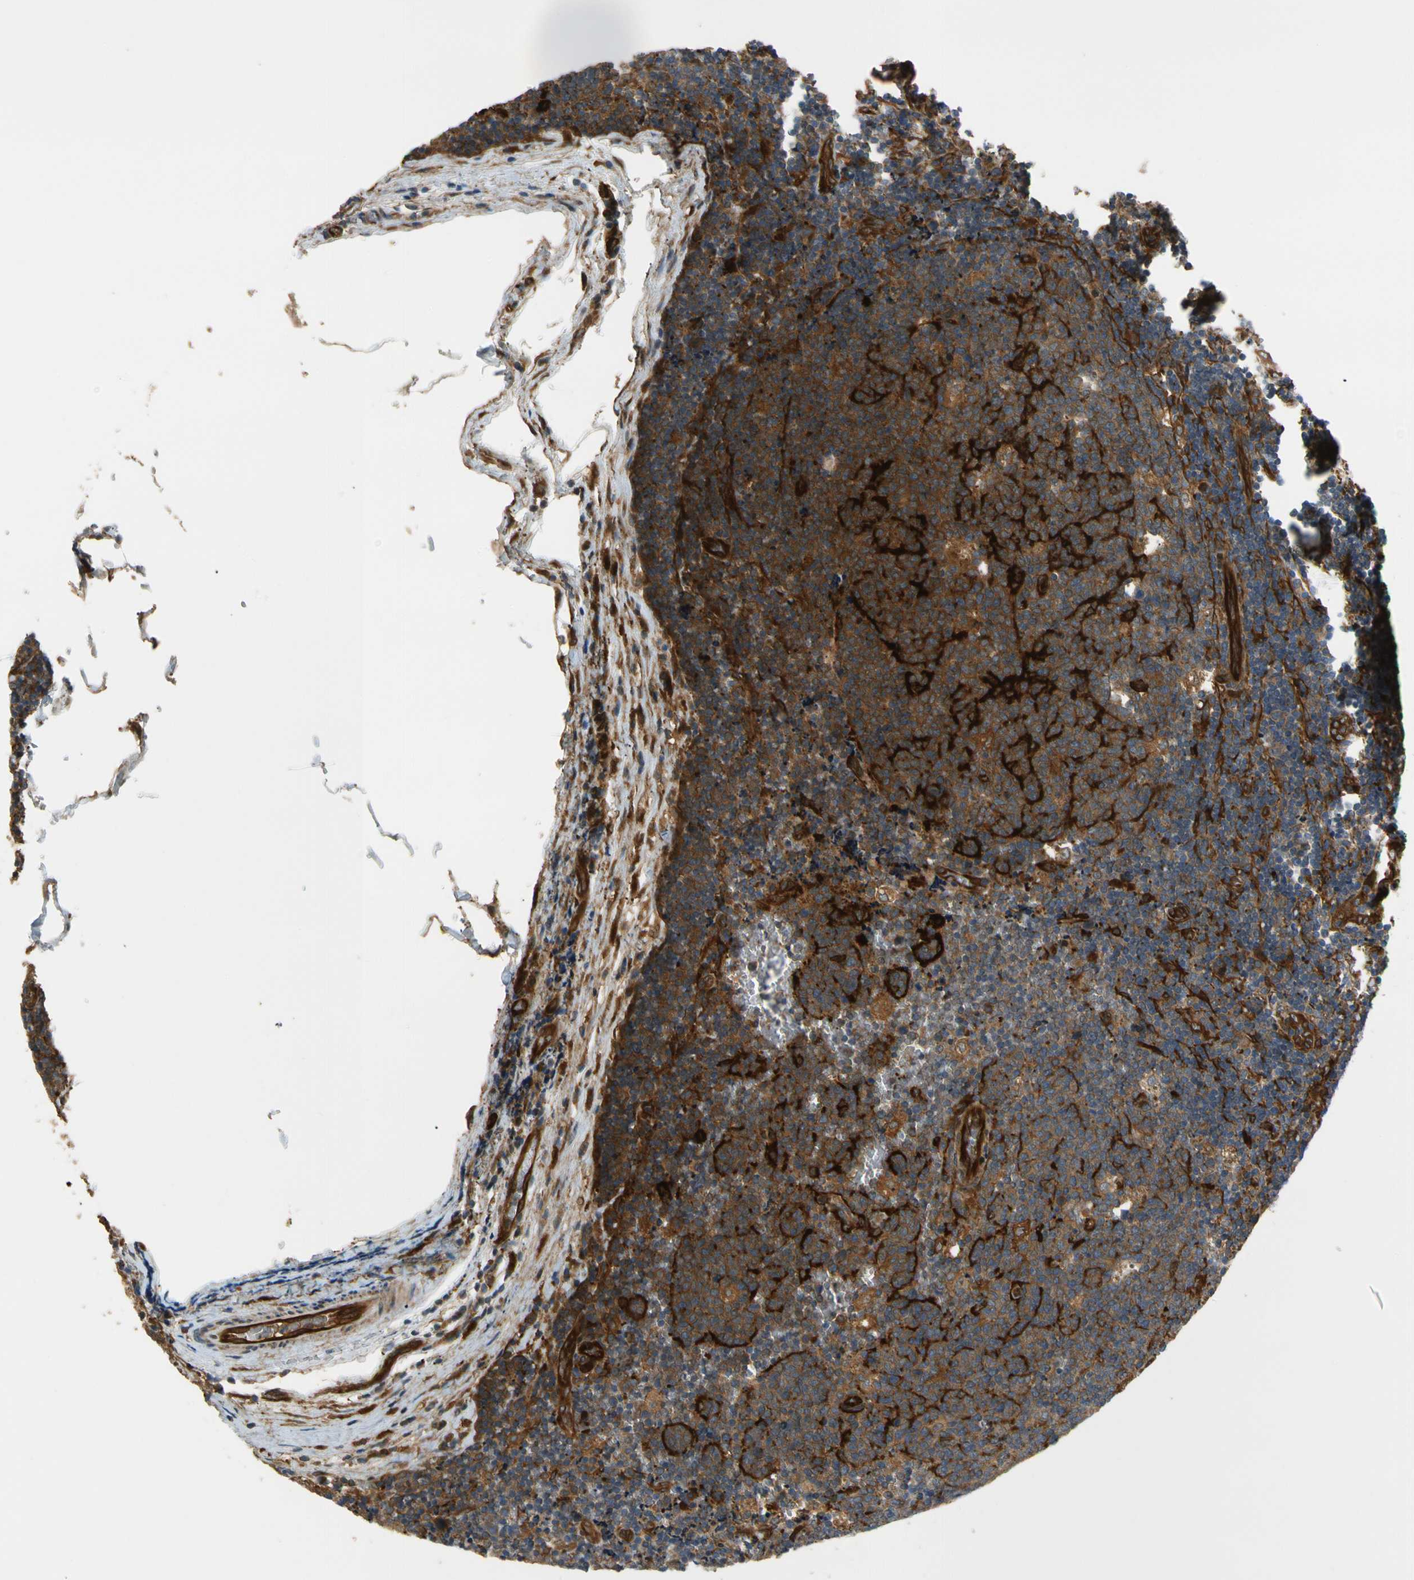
{"staining": {"intensity": "strong", "quantity": ">75%", "location": "cytoplasmic/membranous"}, "tissue": "lymph node", "cell_type": "Germinal center cells", "image_type": "normal", "snomed": [{"axis": "morphology", "description": "Normal tissue, NOS"}, {"axis": "topography", "description": "Lymph node"}, {"axis": "topography", "description": "Salivary gland"}], "caption": "Immunohistochemical staining of benign human lymph node reveals high levels of strong cytoplasmic/membranous positivity in about >75% of germinal center cells.", "gene": "PARP14", "patient": {"sex": "male", "age": 8}}